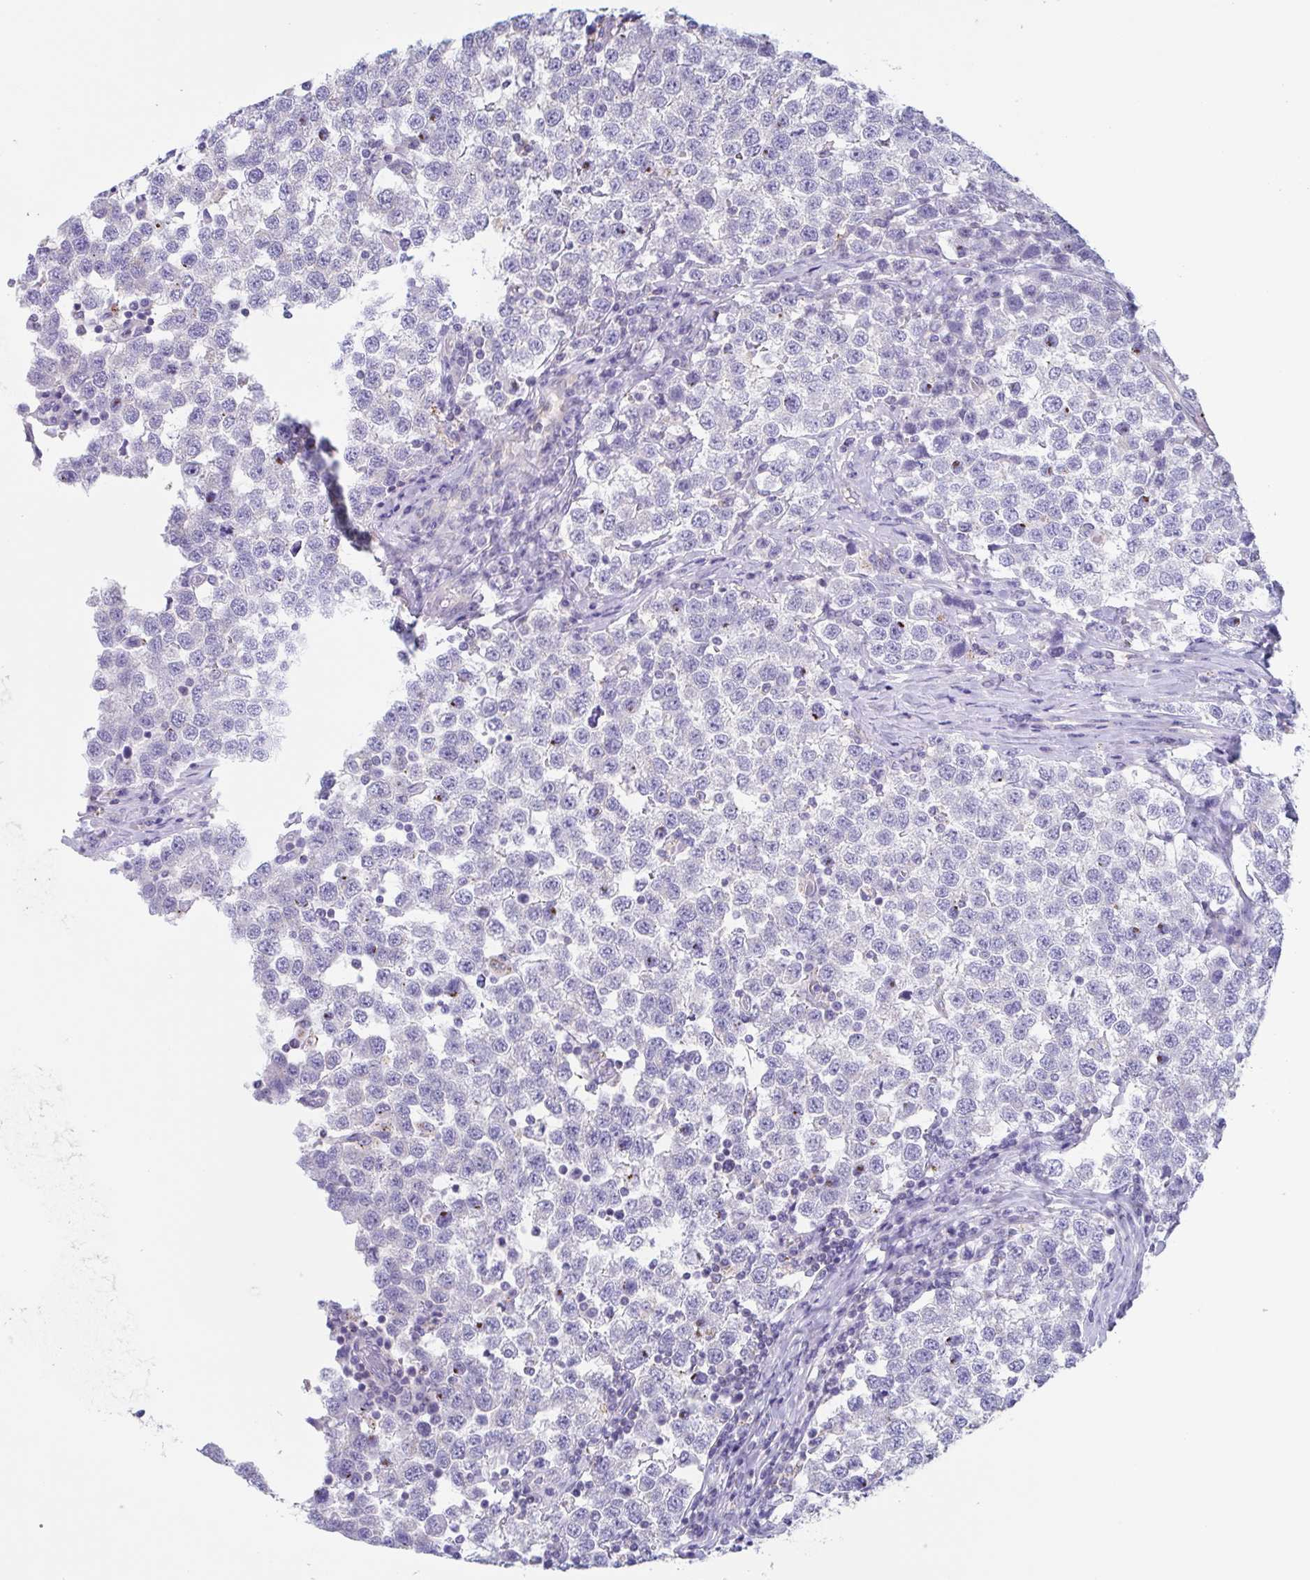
{"staining": {"intensity": "negative", "quantity": "none", "location": "none"}, "tissue": "testis cancer", "cell_type": "Tumor cells", "image_type": "cancer", "snomed": [{"axis": "morphology", "description": "Seminoma, NOS"}, {"axis": "topography", "description": "Testis"}], "caption": "Immunohistochemical staining of human testis seminoma reveals no significant expression in tumor cells.", "gene": "CHMP5", "patient": {"sex": "male", "age": 34}}